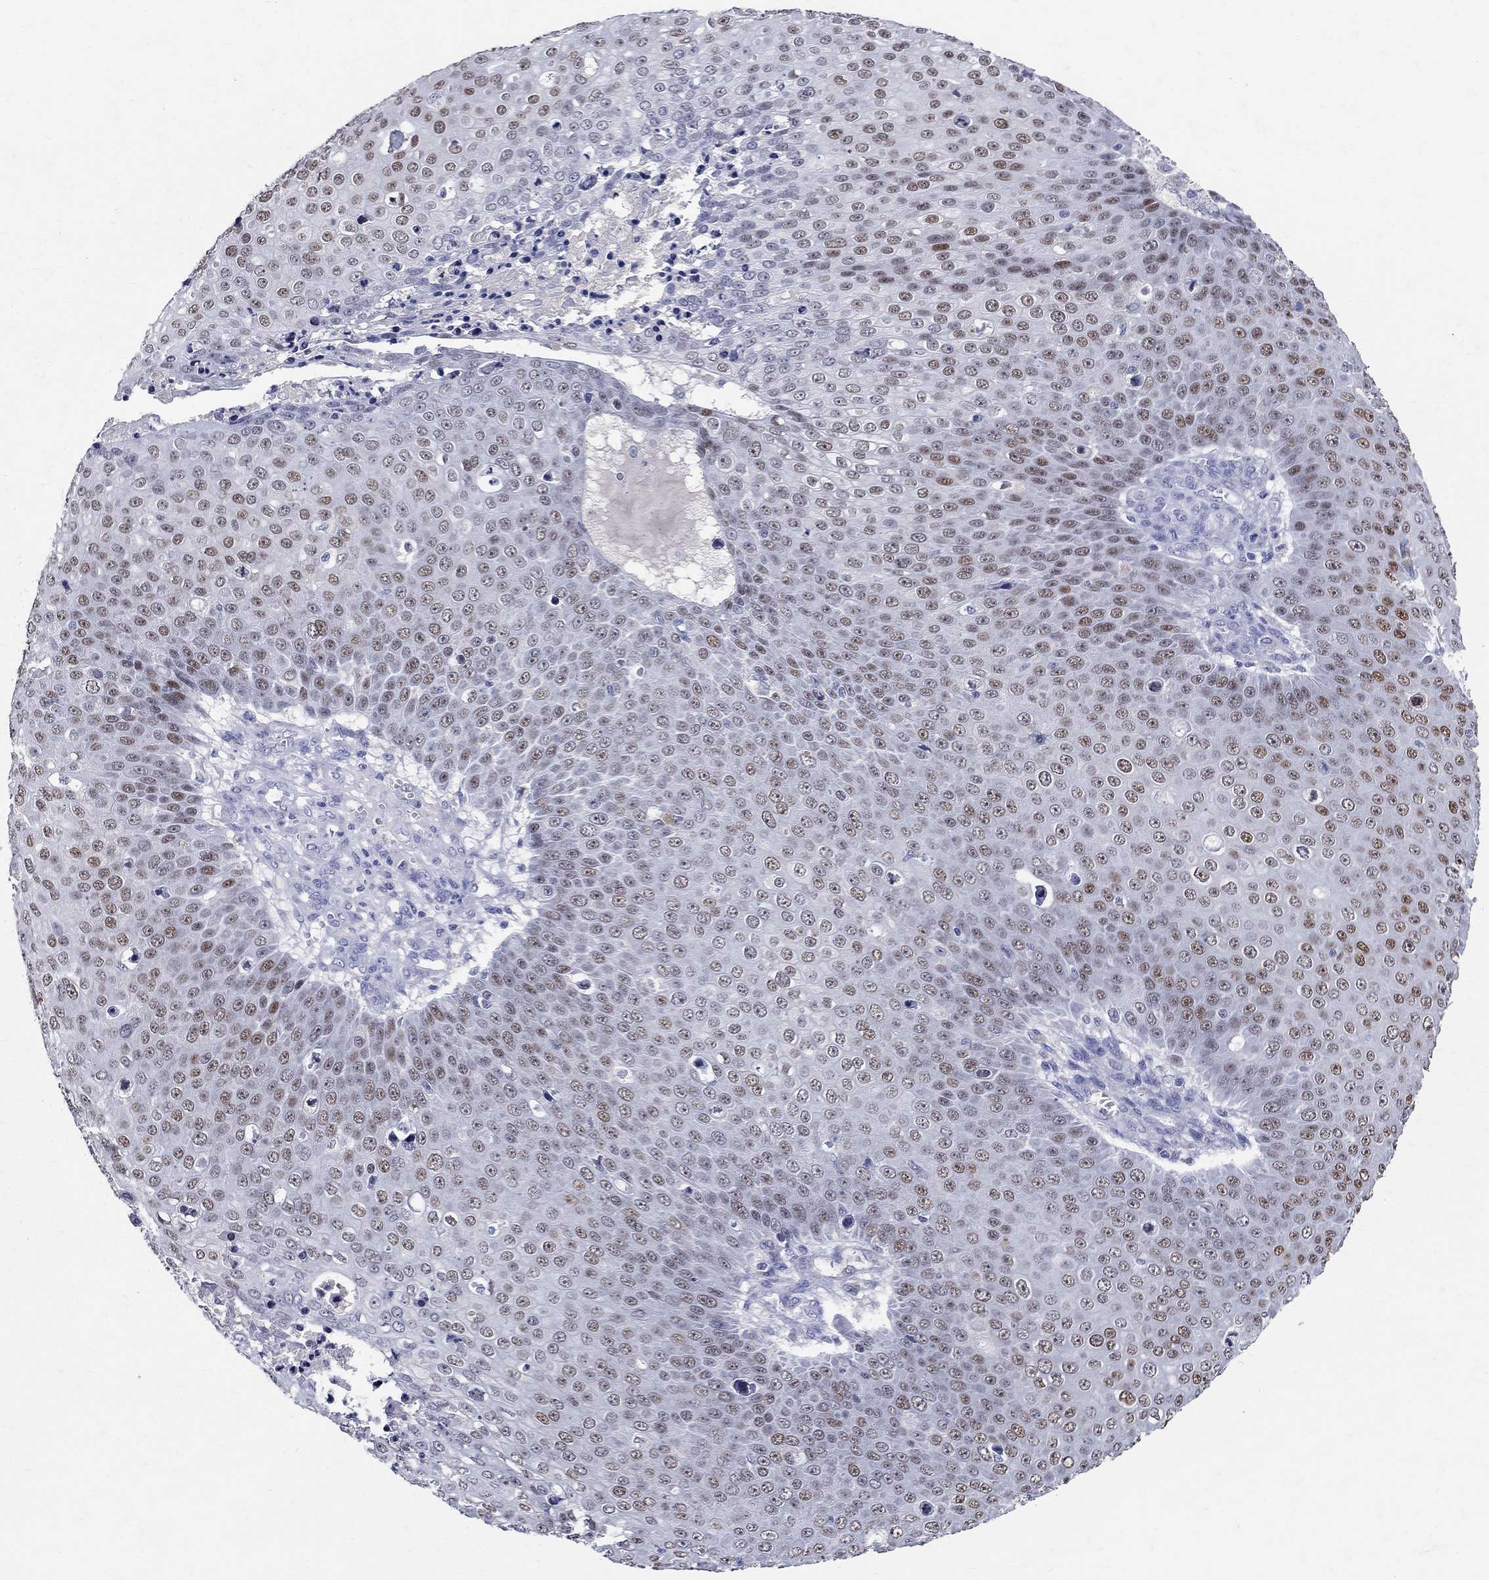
{"staining": {"intensity": "moderate", "quantity": "<25%", "location": "nuclear"}, "tissue": "skin cancer", "cell_type": "Tumor cells", "image_type": "cancer", "snomed": [{"axis": "morphology", "description": "Squamous cell carcinoma, NOS"}, {"axis": "topography", "description": "Skin"}], "caption": "A histopathology image of skin squamous cell carcinoma stained for a protein exhibits moderate nuclear brown staining in tumor cells. (DAB IHC, brown staining for protein, blue staining for nuclei).", "gene": "SOX2", "patient": {"sex": "male", "age": 71}}